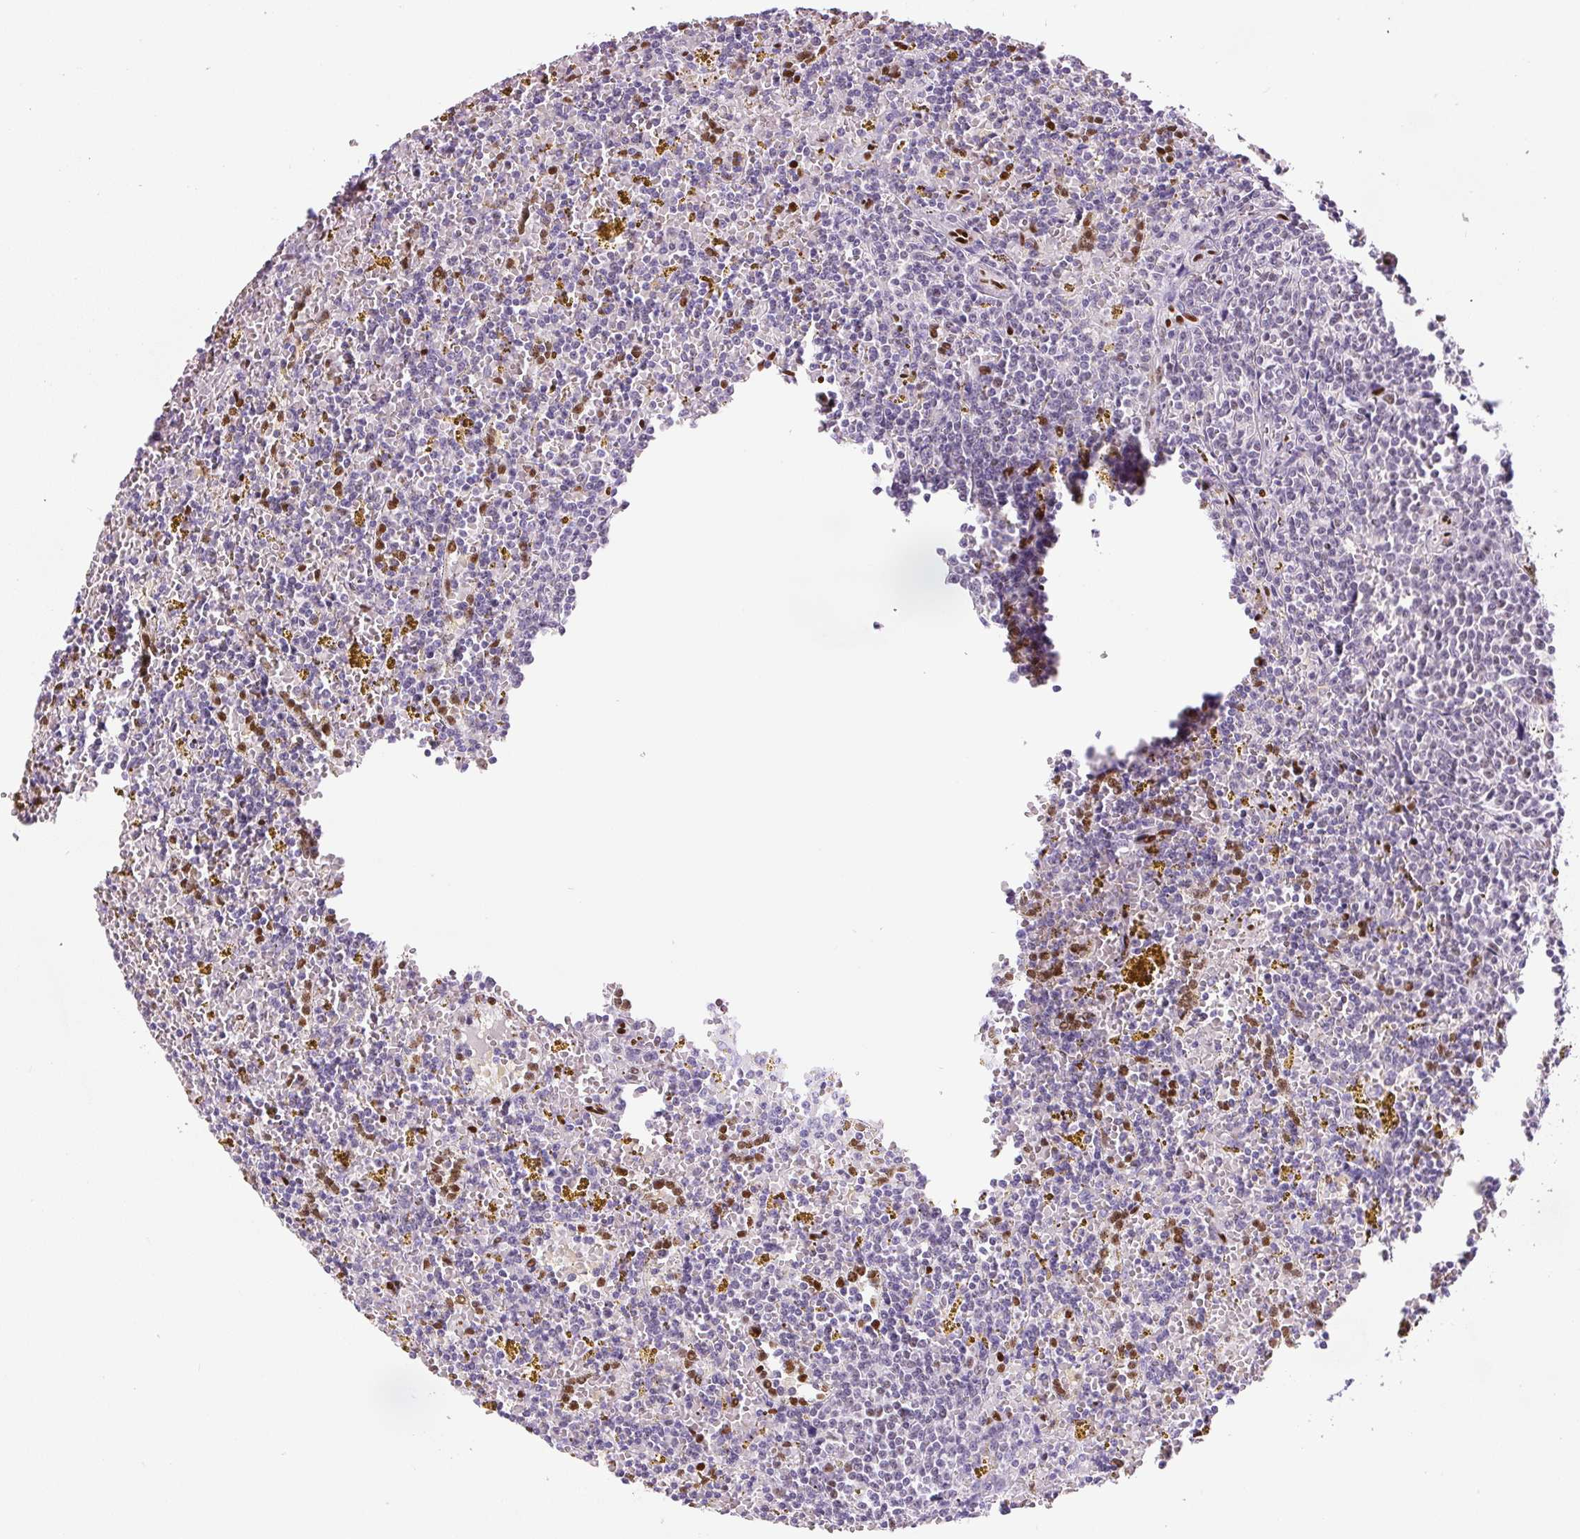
{"staining": {"intensity": "negative", "quantity": "none", "location": "none"}, "tissue": "lymphoma", "cell_type": "Tumor cells", "image_type": "cancer", "snomed": [{"axis": "morphology", "description": "Malignant lymphoma, non-Hodgkin's type, Low grade"}, {"axis": "topography", "description": "Spleen"}, {"axis": "topography", "description": "Lymph node"}], "caption": "An image of human low-grade malignant lymphoma, non-Hodgkin's type is negative for staining in tumor cells.", "gene": "ZEB1", "patient": {"sex": "female", "age": 66}}